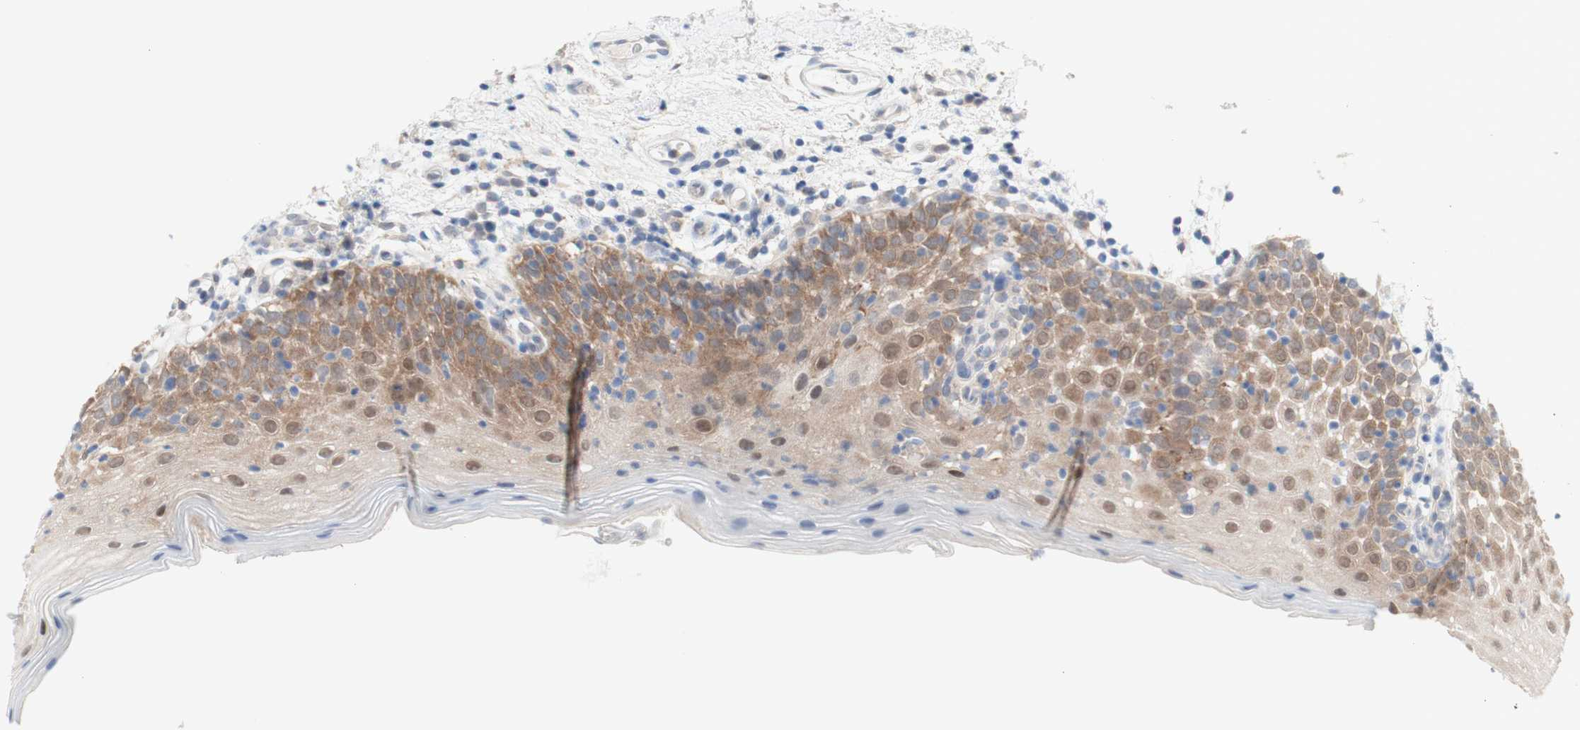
{"staining": {"intensity": "moderate", "quantity": "25%-75%", "location": "cytoplasmic/membranous,nuclear"}, "tissue": "oral mucosa", "cell_type": "Squamous epithelial cells", "image_type": "normal", "snomed": [{"axis": "morphology", "description": "Normal tissue, NOS"}, {"axis": "morphology", "description": "Squamous cell carcinoma, NOS"}, {"axis": "topography", "description": "Skeletal muscle"}, {"axis": "topography", "description": "Oral tissue"}], "caption": "Immunohistochemical staining of benign human oral mucosa shows medium levels of moderate cytoplasmic/membranous,nuclear staining in about 25%-75% of squamous epithelial cells.", "gene": "PRMT5", "patient": {"sex": "male", "age": 71}}